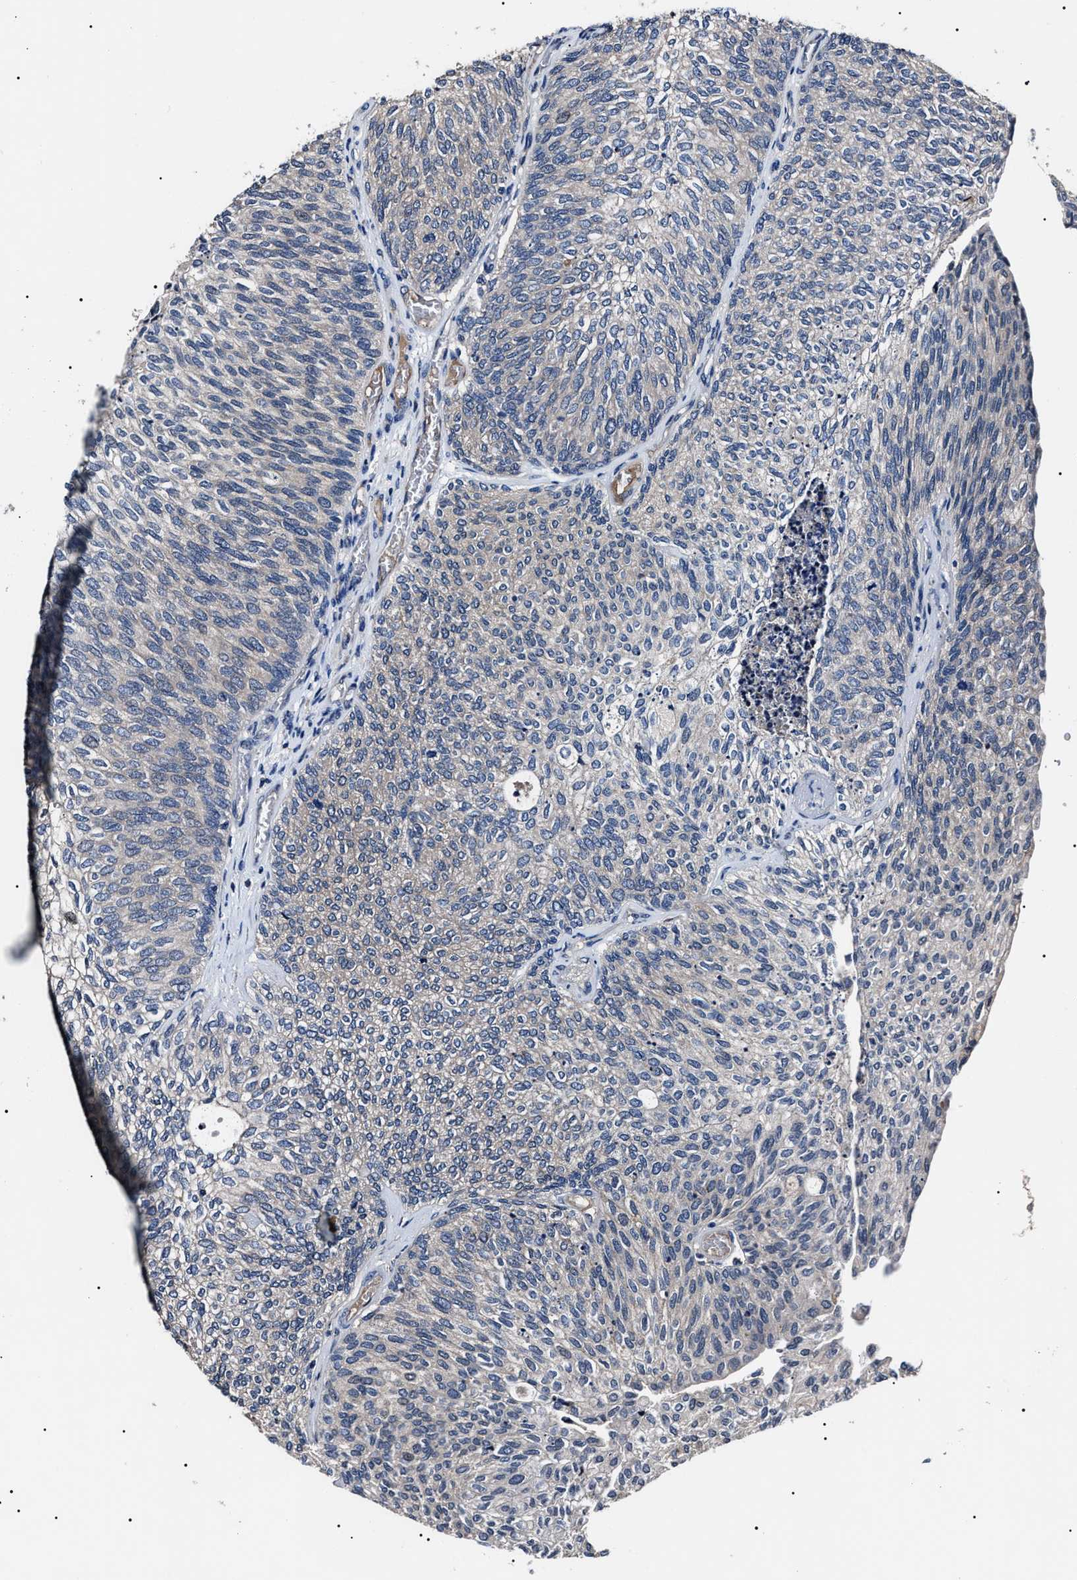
{"staining": {"intensity": "negative", "quantity": "none", "location": "none"}, "tissue": "urothelial cancer", "cell_type": "Tumor cells", "image_type": "cancer", "snomed": [{"axis": "morphology", "description": "Urothelial carcinoma, Low grade"}, {"axis": "topography", "description": "Urinary bladder"}], "caption": "Protein analysis of low-grade urothelial carcinoma reveals no significant positivity in tumor cells.", "gene": "IFT81", "patient": {"sex": "female", "age": 79}}